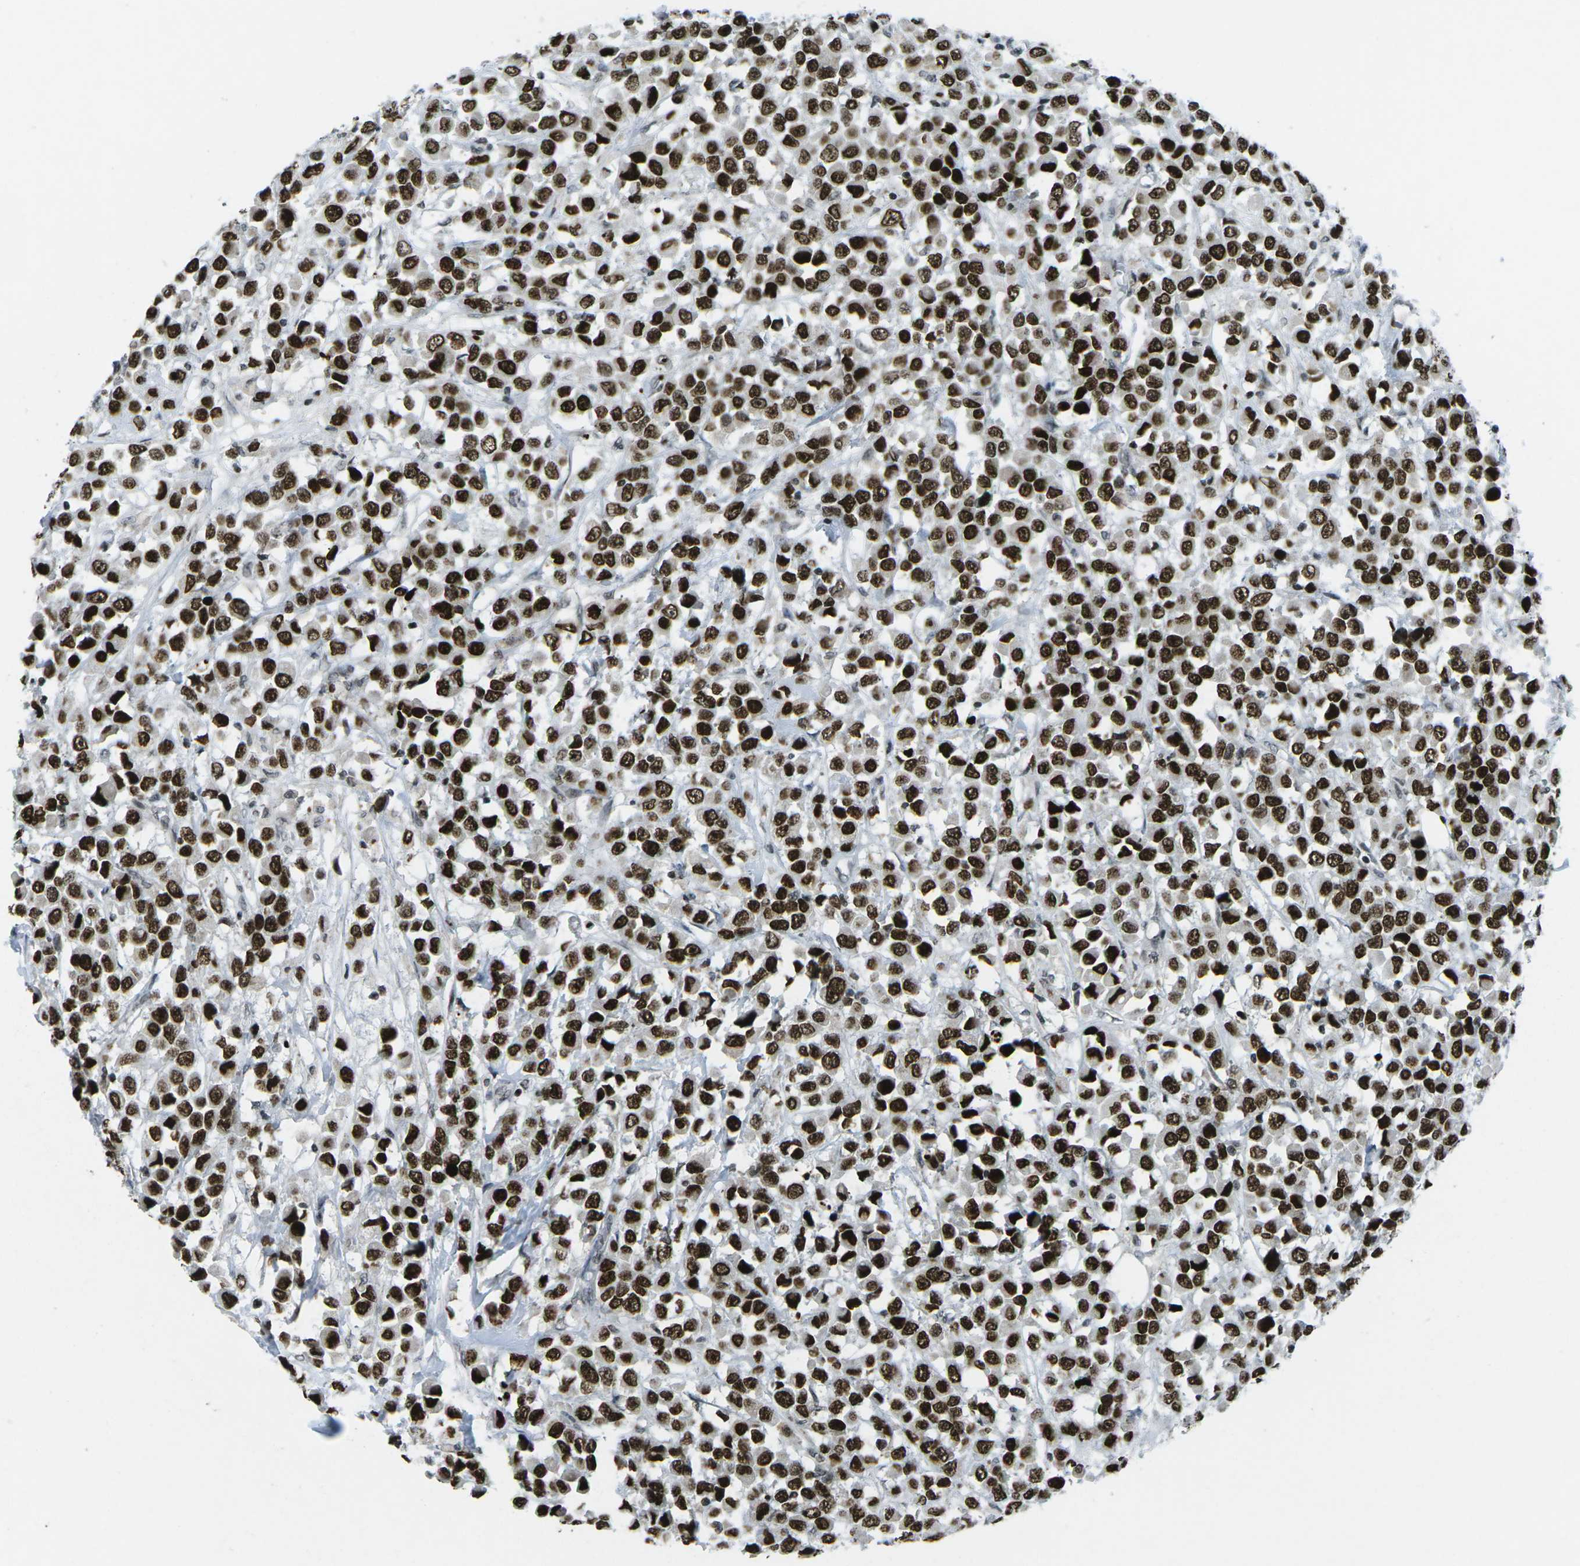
{"staining": {"intensity": "strong", "quantity": ">75%", "location": "nuclear"}, "tissue": "breast cancer", "cell_type": "Tumor cells", "image_type": "cancer", "snomed": [{"axis": "morphology", "description": "Duct carcinoma"}, {"axis": "topography", "description": "Breast"}], "caption": "An immunohistochemistry micrograph of neoplastic tissue is shown. Protein staining in brown shows strong nuclear positivity in breast infiltrating ductal carcinoma within tumor cells.", "gene": "EME1", "patient": {"sex": "female", "age": 61}}